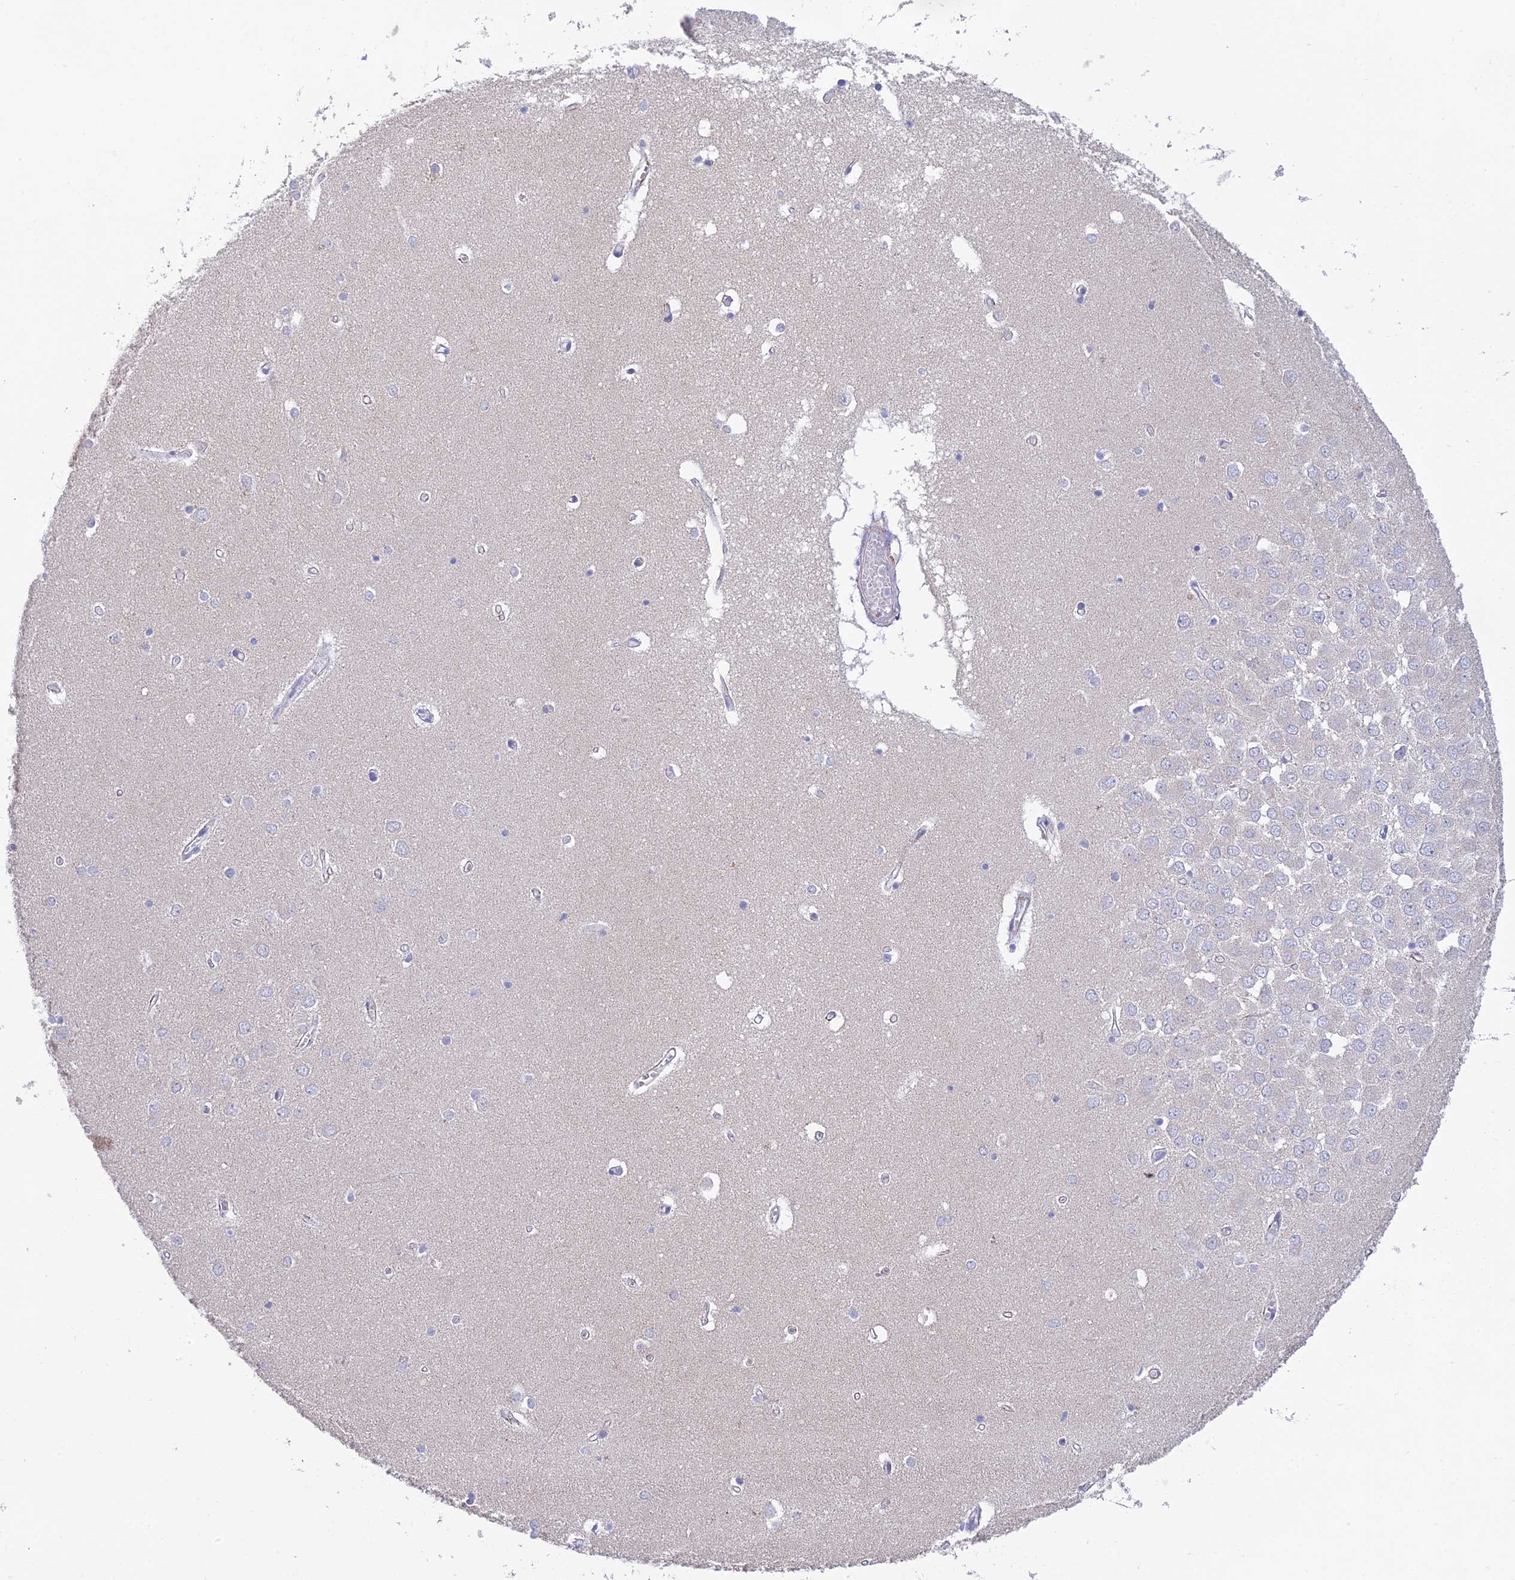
{"staining": {"intensity": "negative", "quantity": "none", "location": "none"}, "tissue": "hippocampus", "cell_type": "Glial cells", "image_type": "normal", "snomed": [{"axis": "morphology", "description": "Normal tissue, NOS"}, {"axis": "topography", "description": "Hippocampus"}], "caption": "Human hippocampus stained for a protein using IHC shows no expression in glial cells.", "gene": "HSD17B2", "patient": {"sex": "male", "age": 70}}